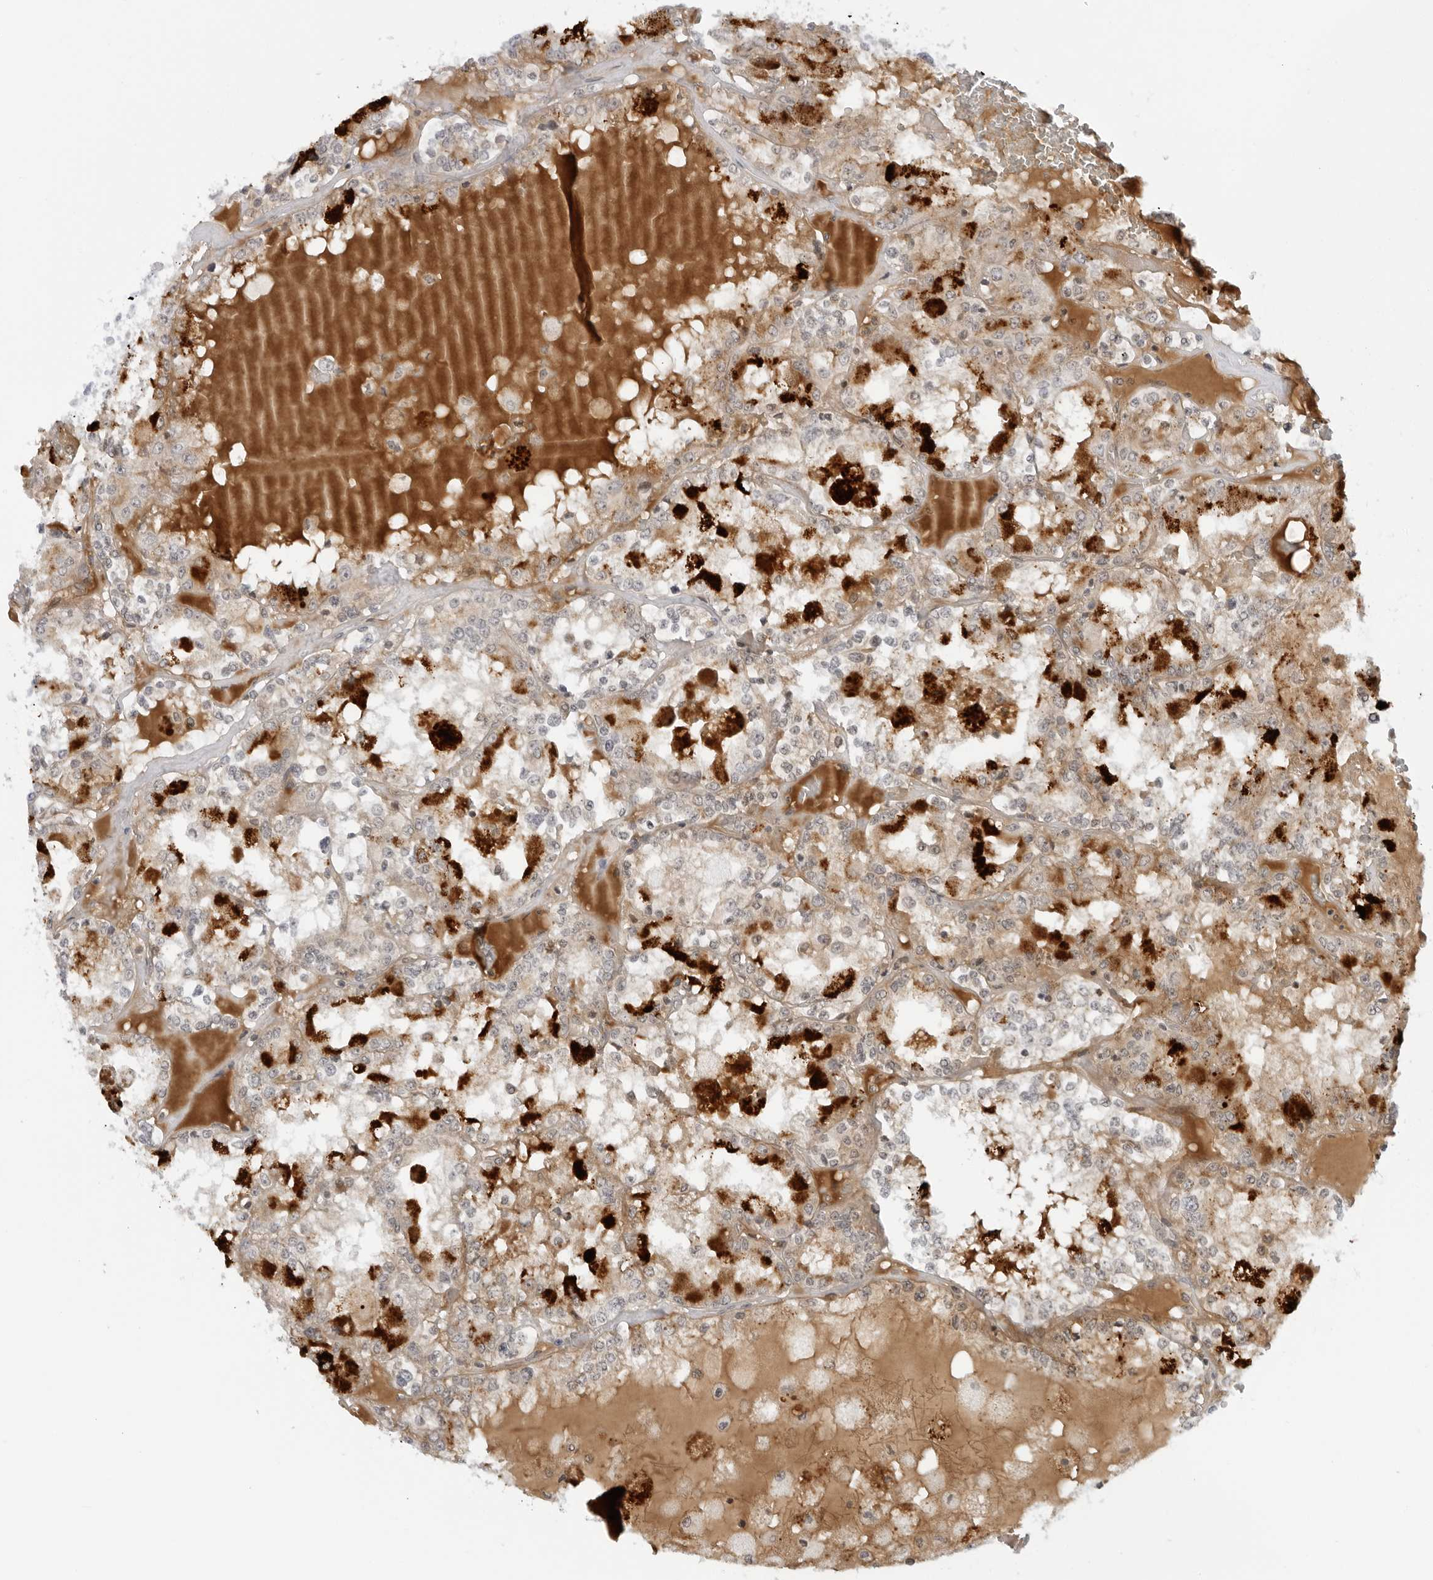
{"staining": {"intensity": "weak", "quantity": "25%-75%", "location": "cytoplasmic/membranous"}, "tissue": "renal cancer", "cell_type": "Tumor cells", "image_type": "cancer", "snomed": [{"axis": "morphology", "description": "Adenocarcinoma, NOS"}, {"axis": "topography", "description": "Kidney"}], "caption": "A high-resolution photomicrograph shows immunohistochemistry (IHC) staining of adenocarcinoma (renal), which exhibits weak cytoplasmic/membranous expression in about 25%-75% of tumor cells.", "gene": "SUGCT", "patient": {"sex": "female", "age": 56}}